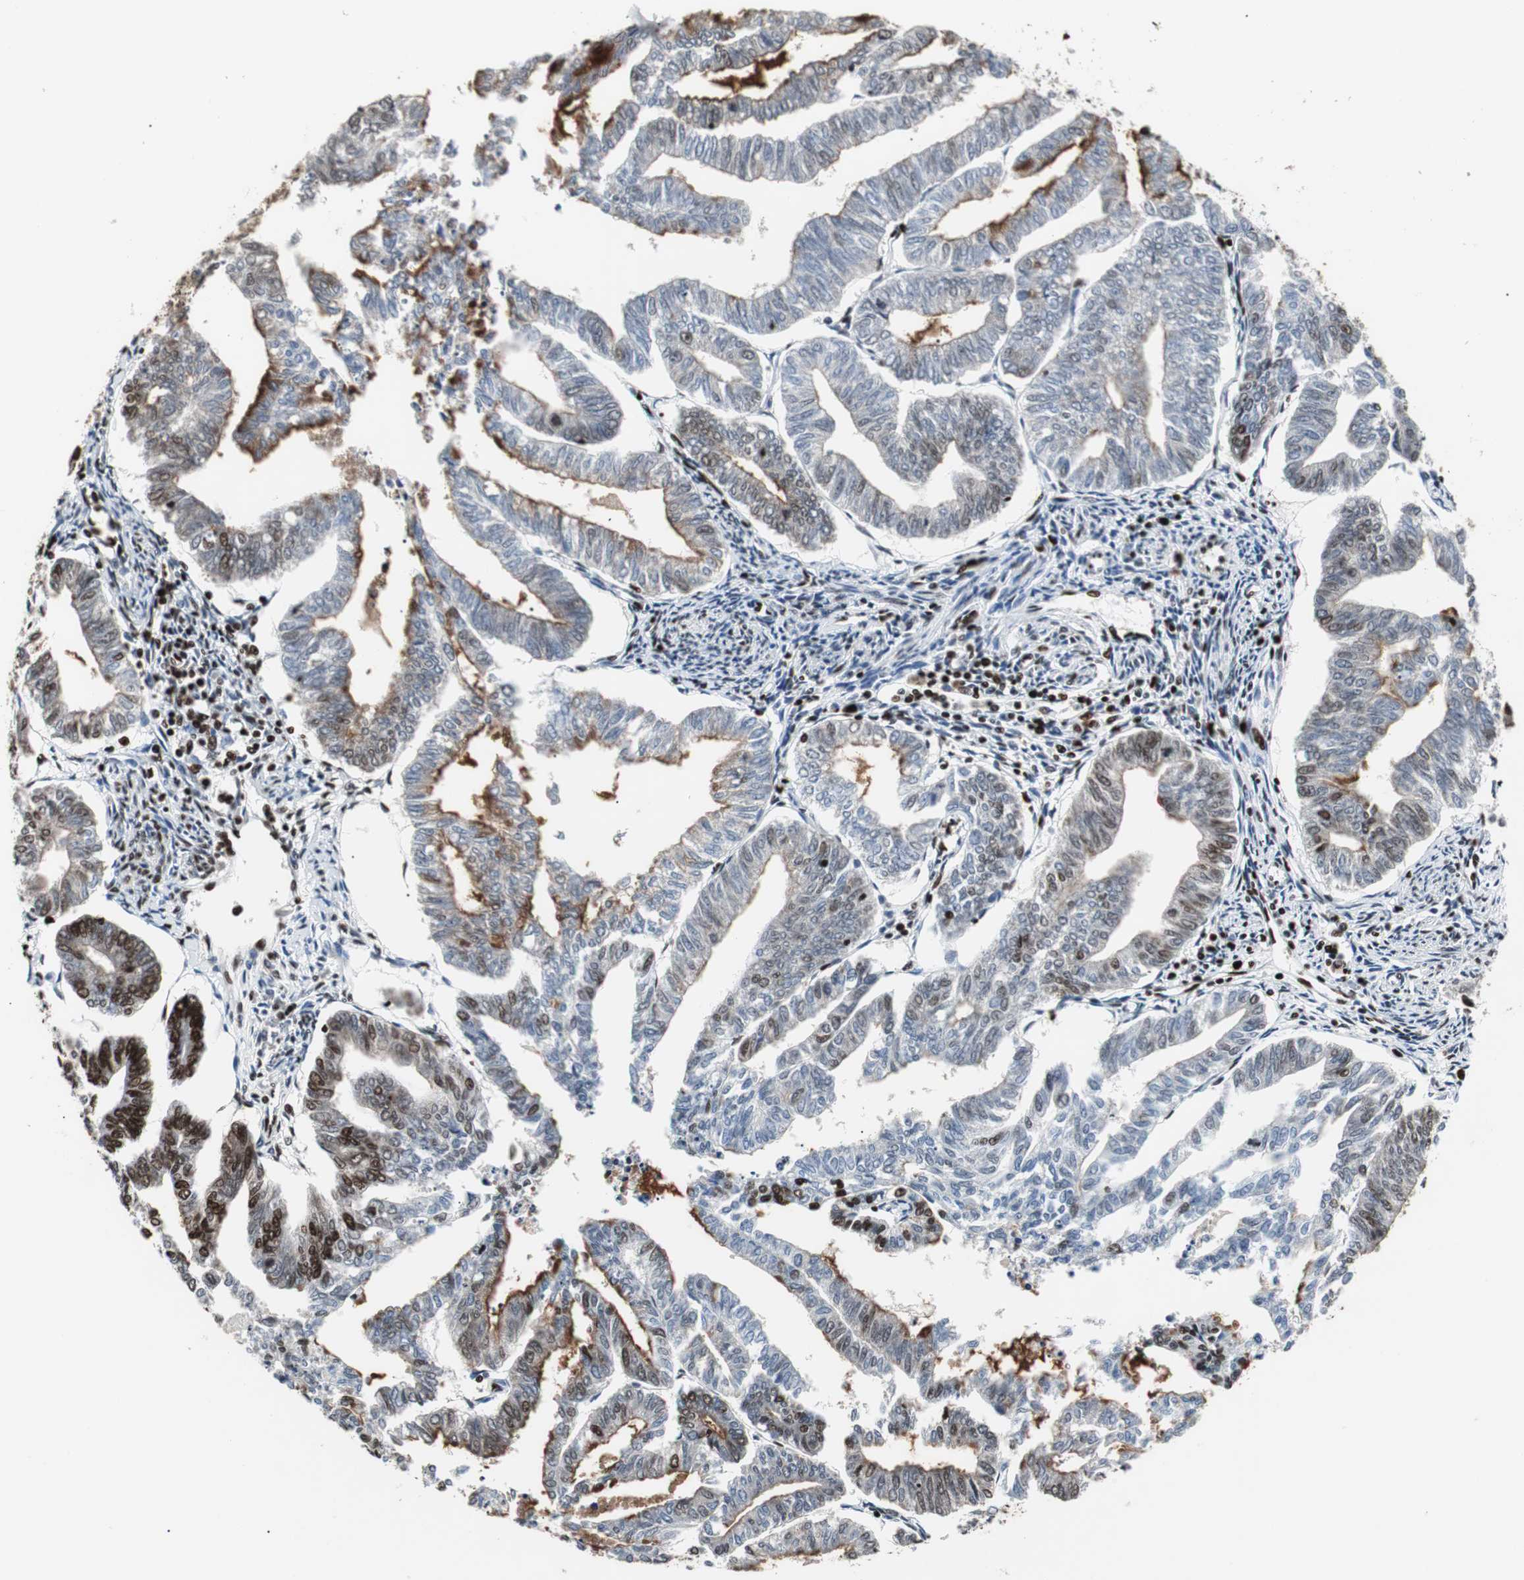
{"staining": {"intensity": "strong", "quantity": "25%-75%", "location": "cytoplasmic/membranous,nuclear"}, "tissue": "endometrial cancer", "cell_type": "Tumor cells", "image_type": "cancer", "snomed": [{"axis": "morphology", "description": "Adenocarcinoma, NOS"}, {"axis": "topography", "description": "Endometrium"}], "caption": "Adenocarcinoma (endometrial) tissue exhibits strong cytoplasmic/membranous and nuclear expression in about 25%-75% of tumor cells, visualized by immunohistochemistry. (DAB IHC, brown staining for protein, blue staining for nuclei).", "gene": "MTA2", "patient": {"sex": "female", "age": 79}}